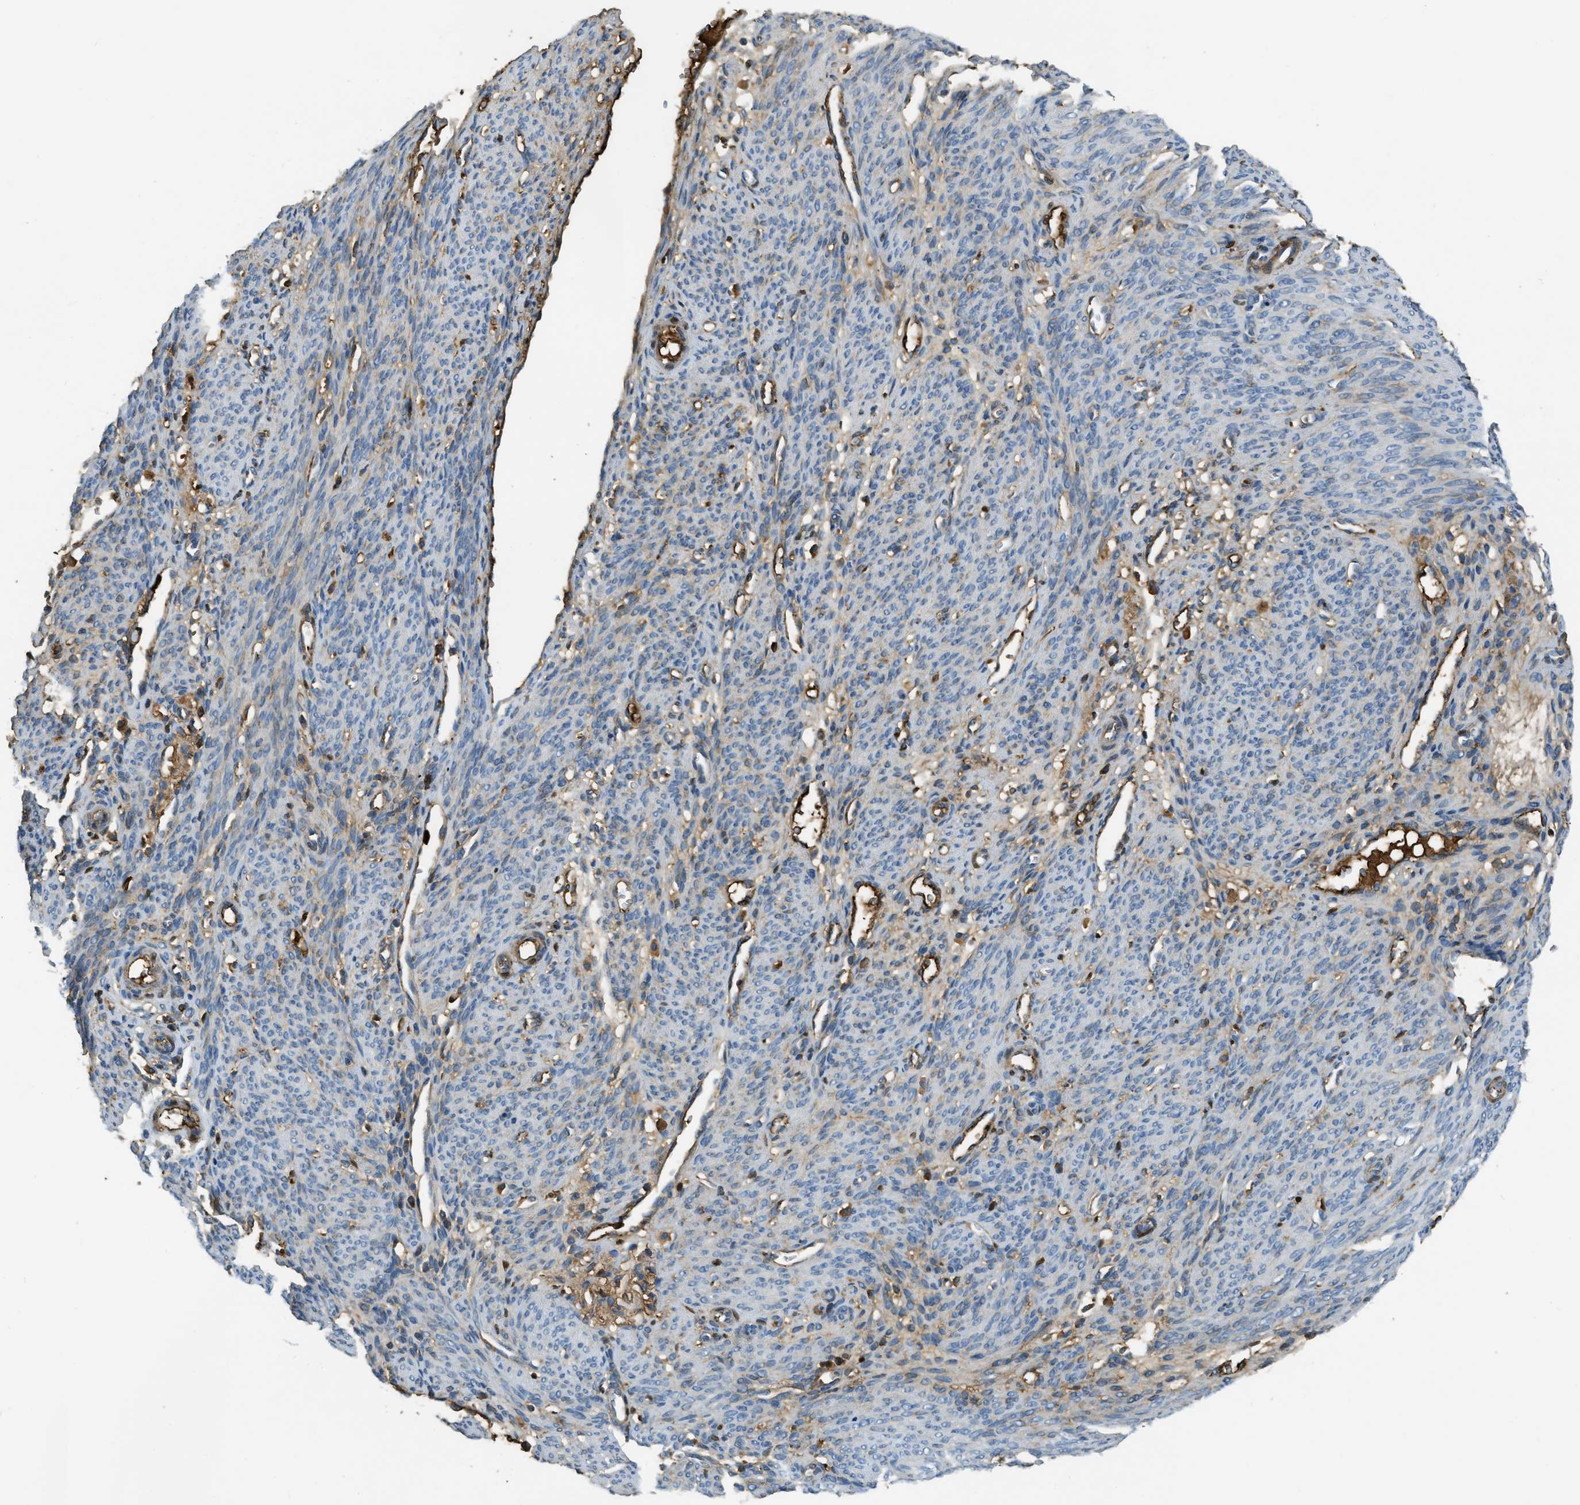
{"staining": {"intensity": "moderate", "quantity": "<25%", "location": "cytoplasmic/membranous"}, "tissue": "endometrium", "cell_type": "Cells in endometrial stroma", "image_type": "normal", "snomed": [{"axis": "morphology", "description": "Normal tissue, NOS"}, {"axis": "morphology", "description": "Adenocarcinoma, NOS"}, {"axis": "topography", "description": "Endometrium"}, {"axis": "topography", "description": "Ovary"}], "caption": "Endometrium stained with a brown dye displays moderate cytoplasmic/membranous positive staining in about <25% of cells in endometrial stroma.", "gene": "PRTN3", "patient": {"sex": "female", "age": 68}}